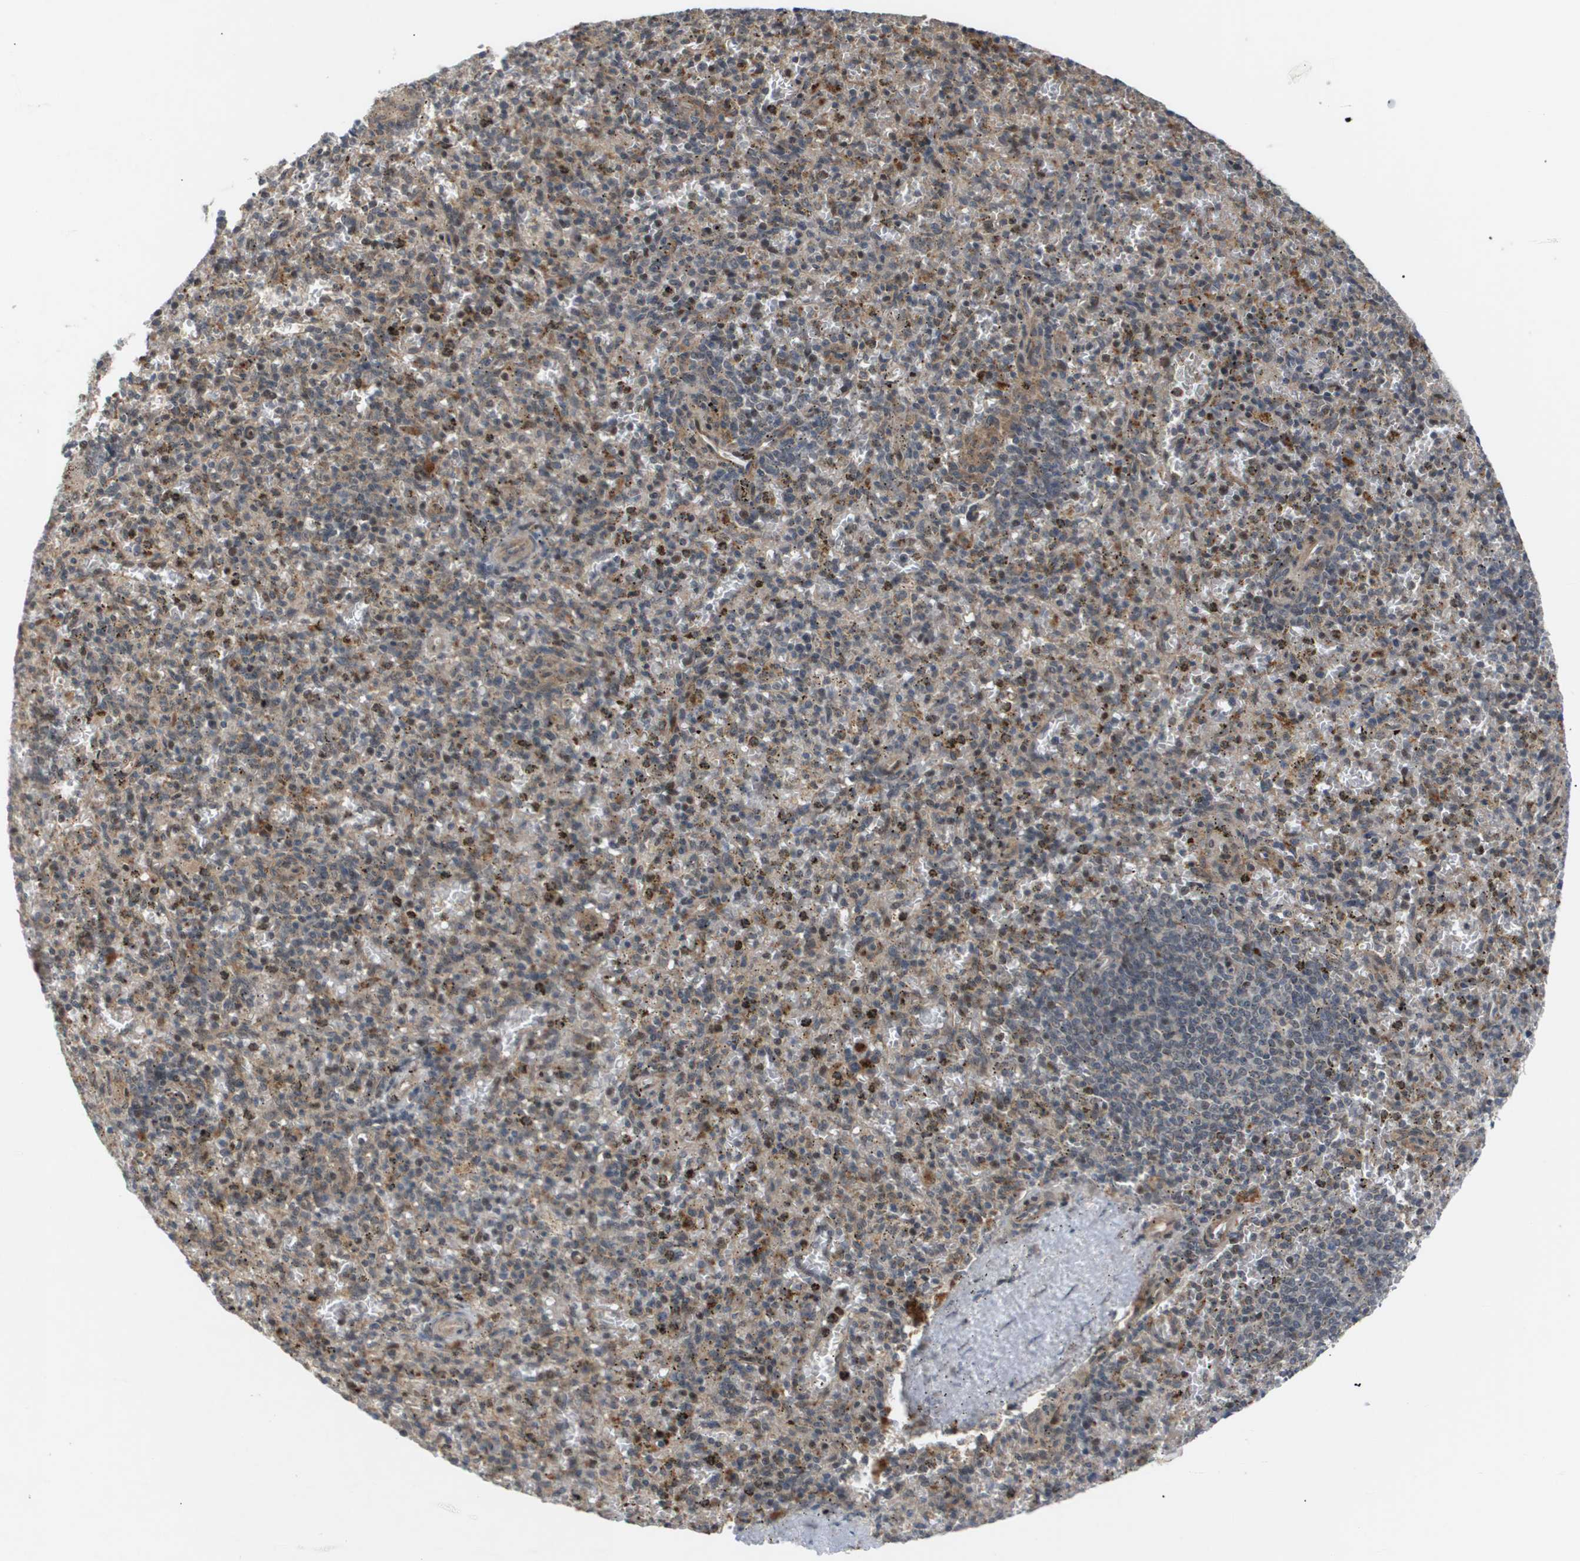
{"staining": {"intensity": "moderate", "quantity": "25%-75%", "location": "cytoplasmic/membranous"}, "tissue": "spleen", "cell_type": "Cells in red pulp", "image_type": "normal", "snomed": [{"axis": "morphology", "description": "Normal tissue, NOS"}, {"axis": "topography", "description": "Spleen"}], "caption": "An image of human spleen stained for a protein reveals moderate cytoplasmic/membranous brown staining in cells in red pulp. The protein of interest is shown in brown color, while the nuclei are stained blue.", "gene": "PDGFB", "patient": {"sex": "male", "age": 72}}